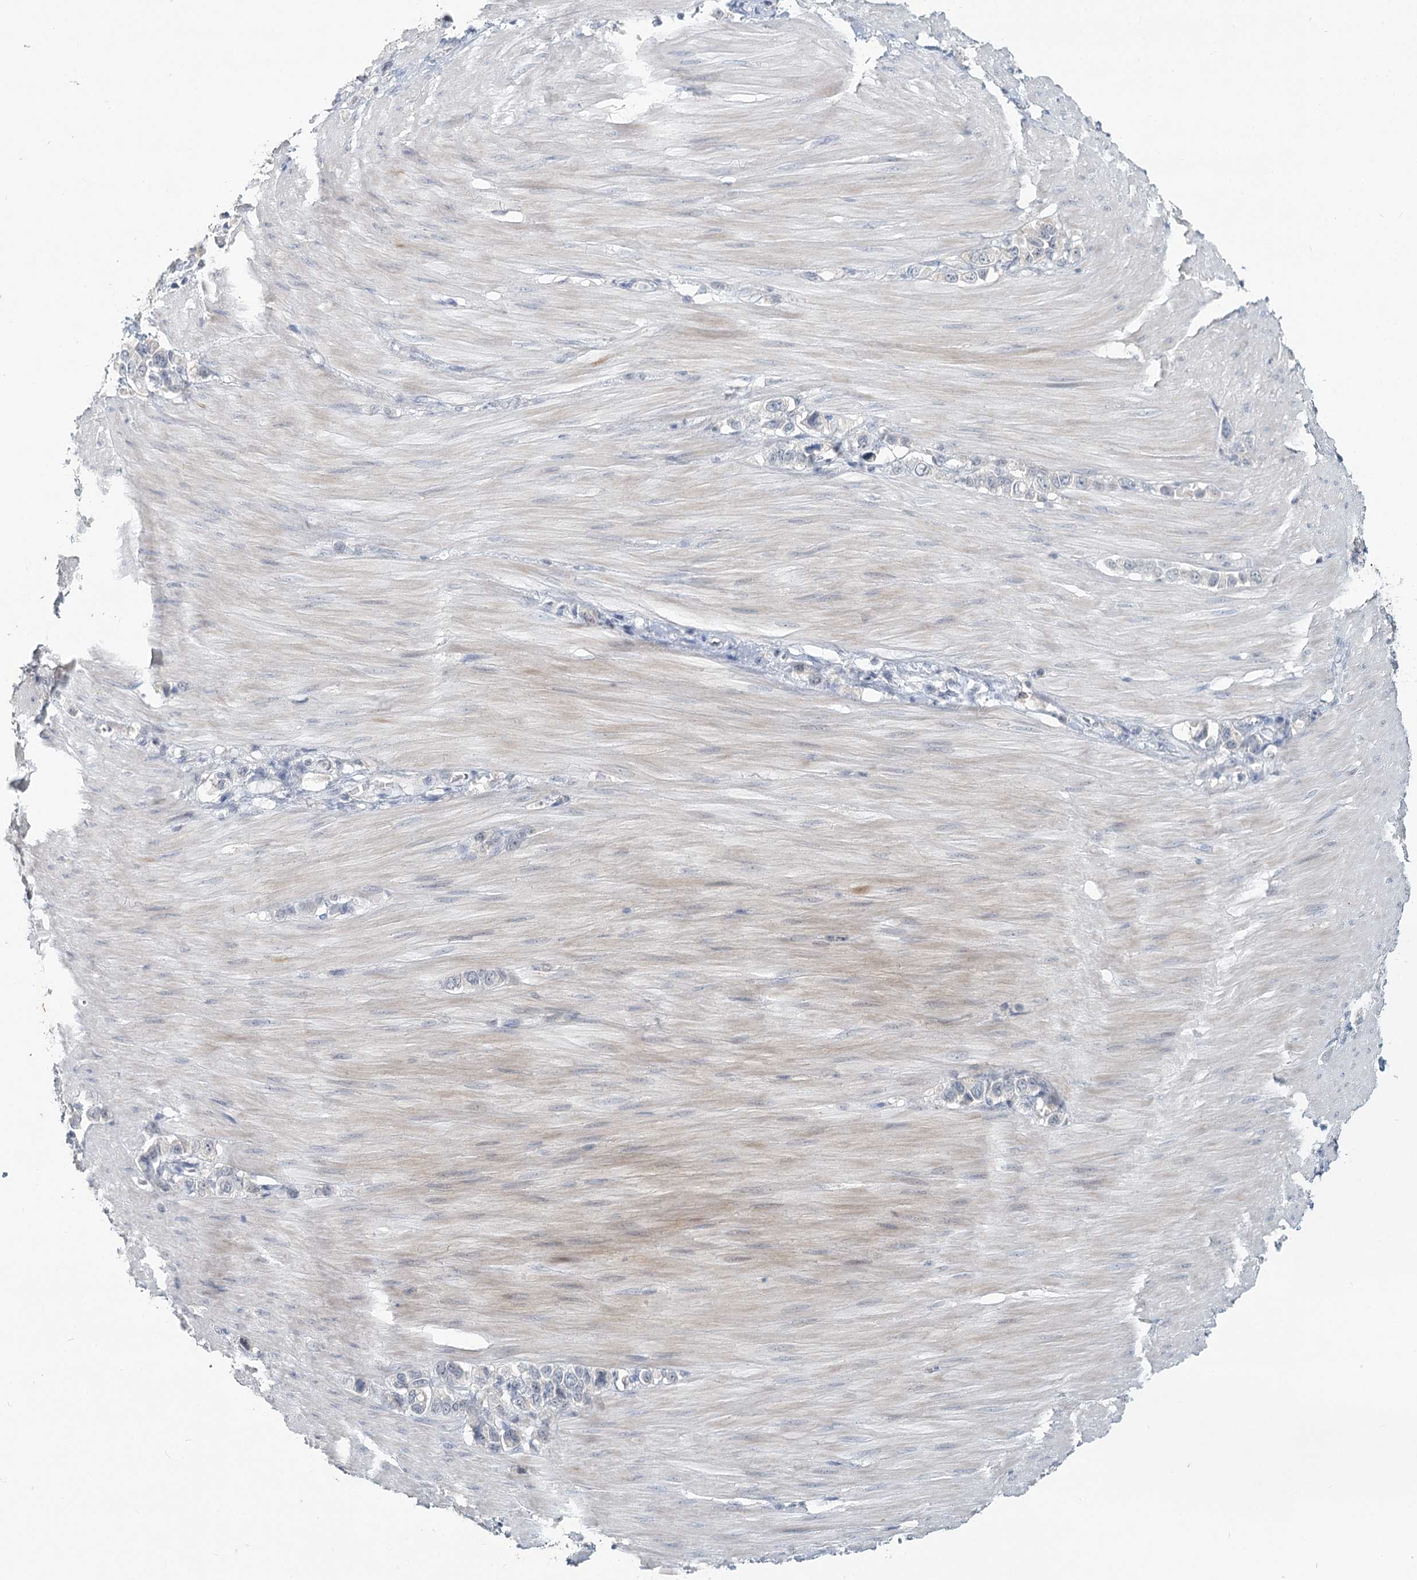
{"staining": {"intensity": "negative", "quantity": "none", "location": "none"}, "tissue": "stomach cancer", "cell_type": "Tumor cells", "image_type": "cancer", "snomed": [{"axis": "morphology", "description": "Adenocarcinoma, NOS"}, {"axis": "topography", "description": "Stomach"}], "caption": "The immunohistochemistry micrograph has no significant positivity in tumor cells of stomach cancer (adenocarcinoma) tissue.", "gene": "SLC9A3", "patient": {"sex": "female", "age": 65}}